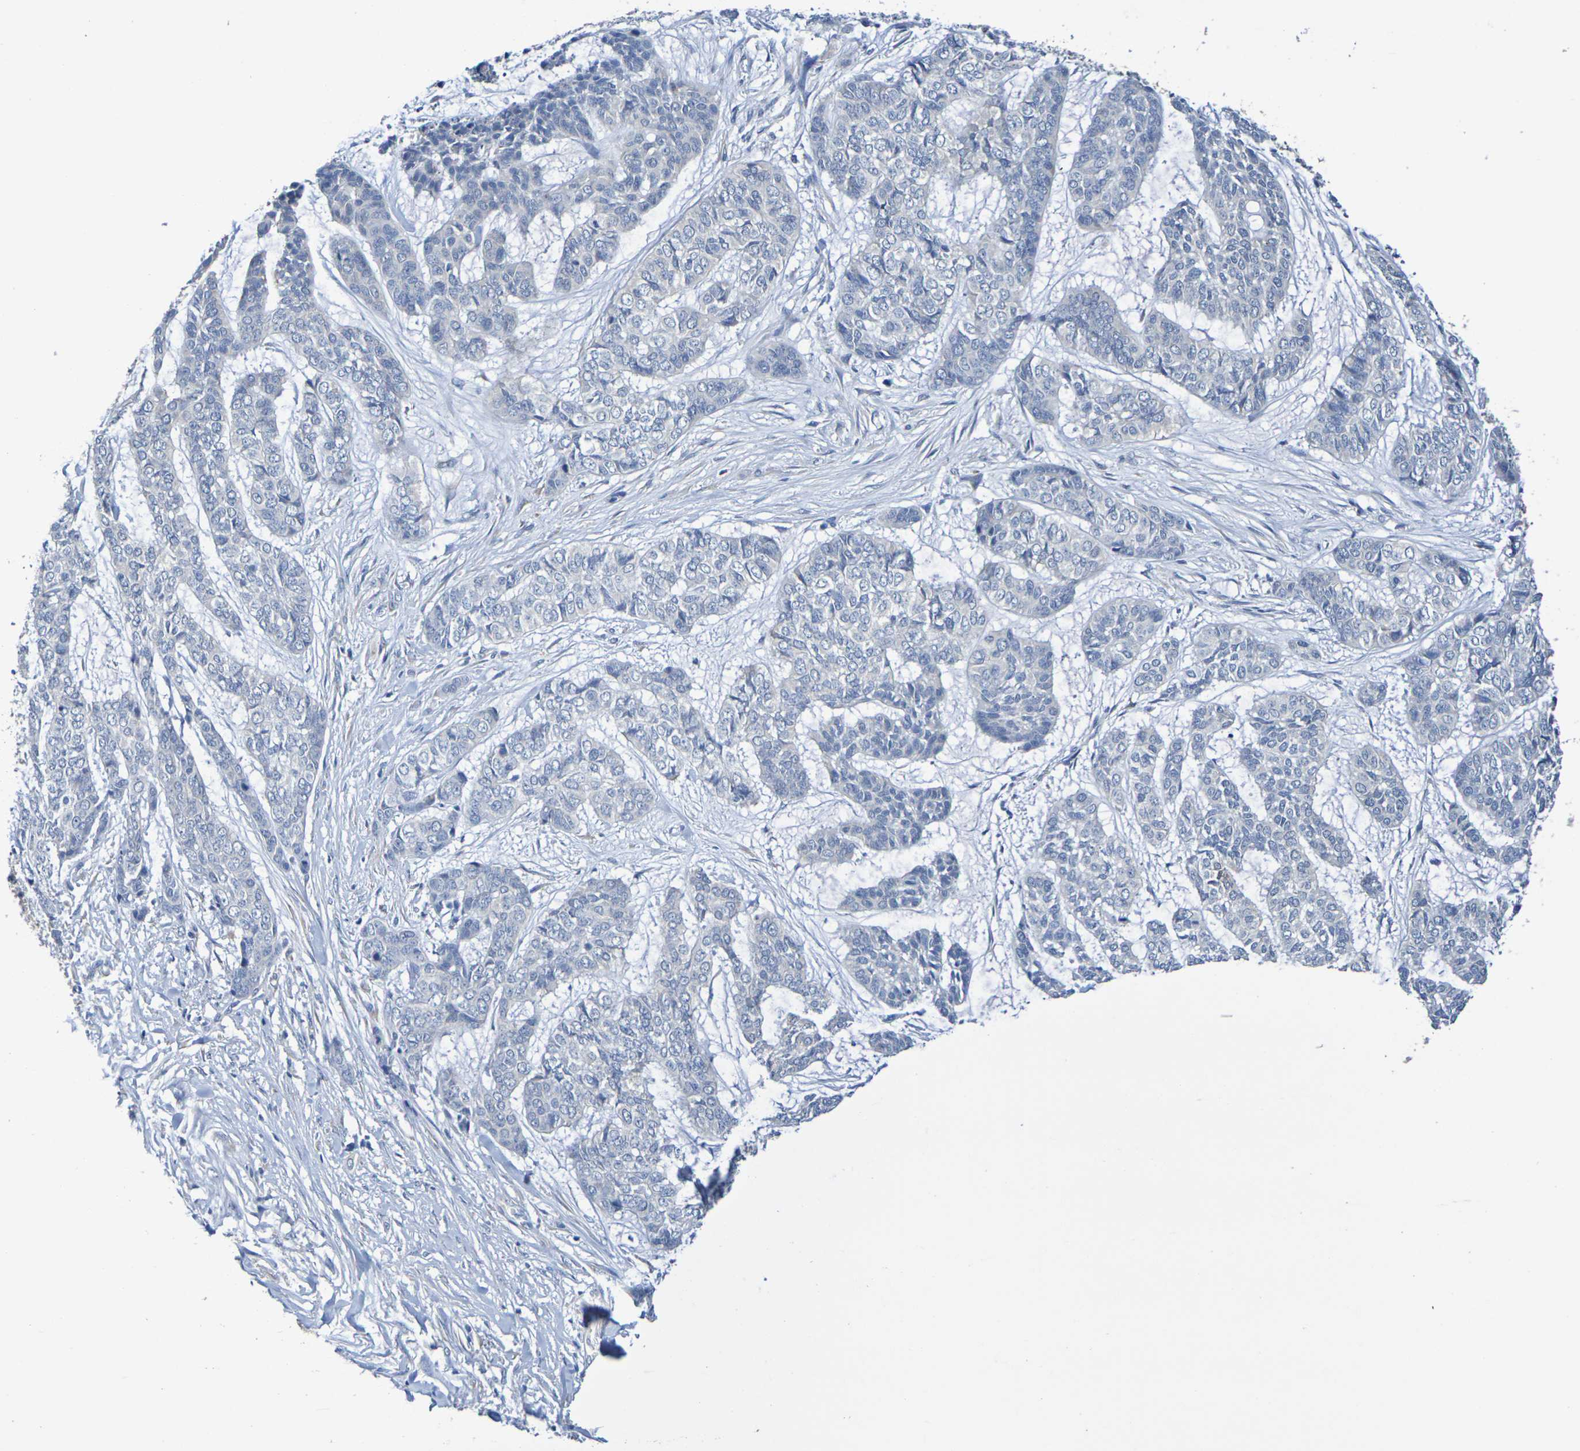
{"staining": {"intensity": "negative", "quantity": "none", "location": "none"}, "tissue": "skin cancer", "cell_type": "Tumor cells", "image_type": "cancer", "snomed": [{"axis": "morphology", "description": "Basal cell carcinoma"}, {"axis": "topography", "description": "Skin"}], "caption": "This is an IHC image of basal cell carcinoma (skin). There is no expression in tumor cells.", "gene": "SDC4", "patient": {"sex": "female", "age": 64}}